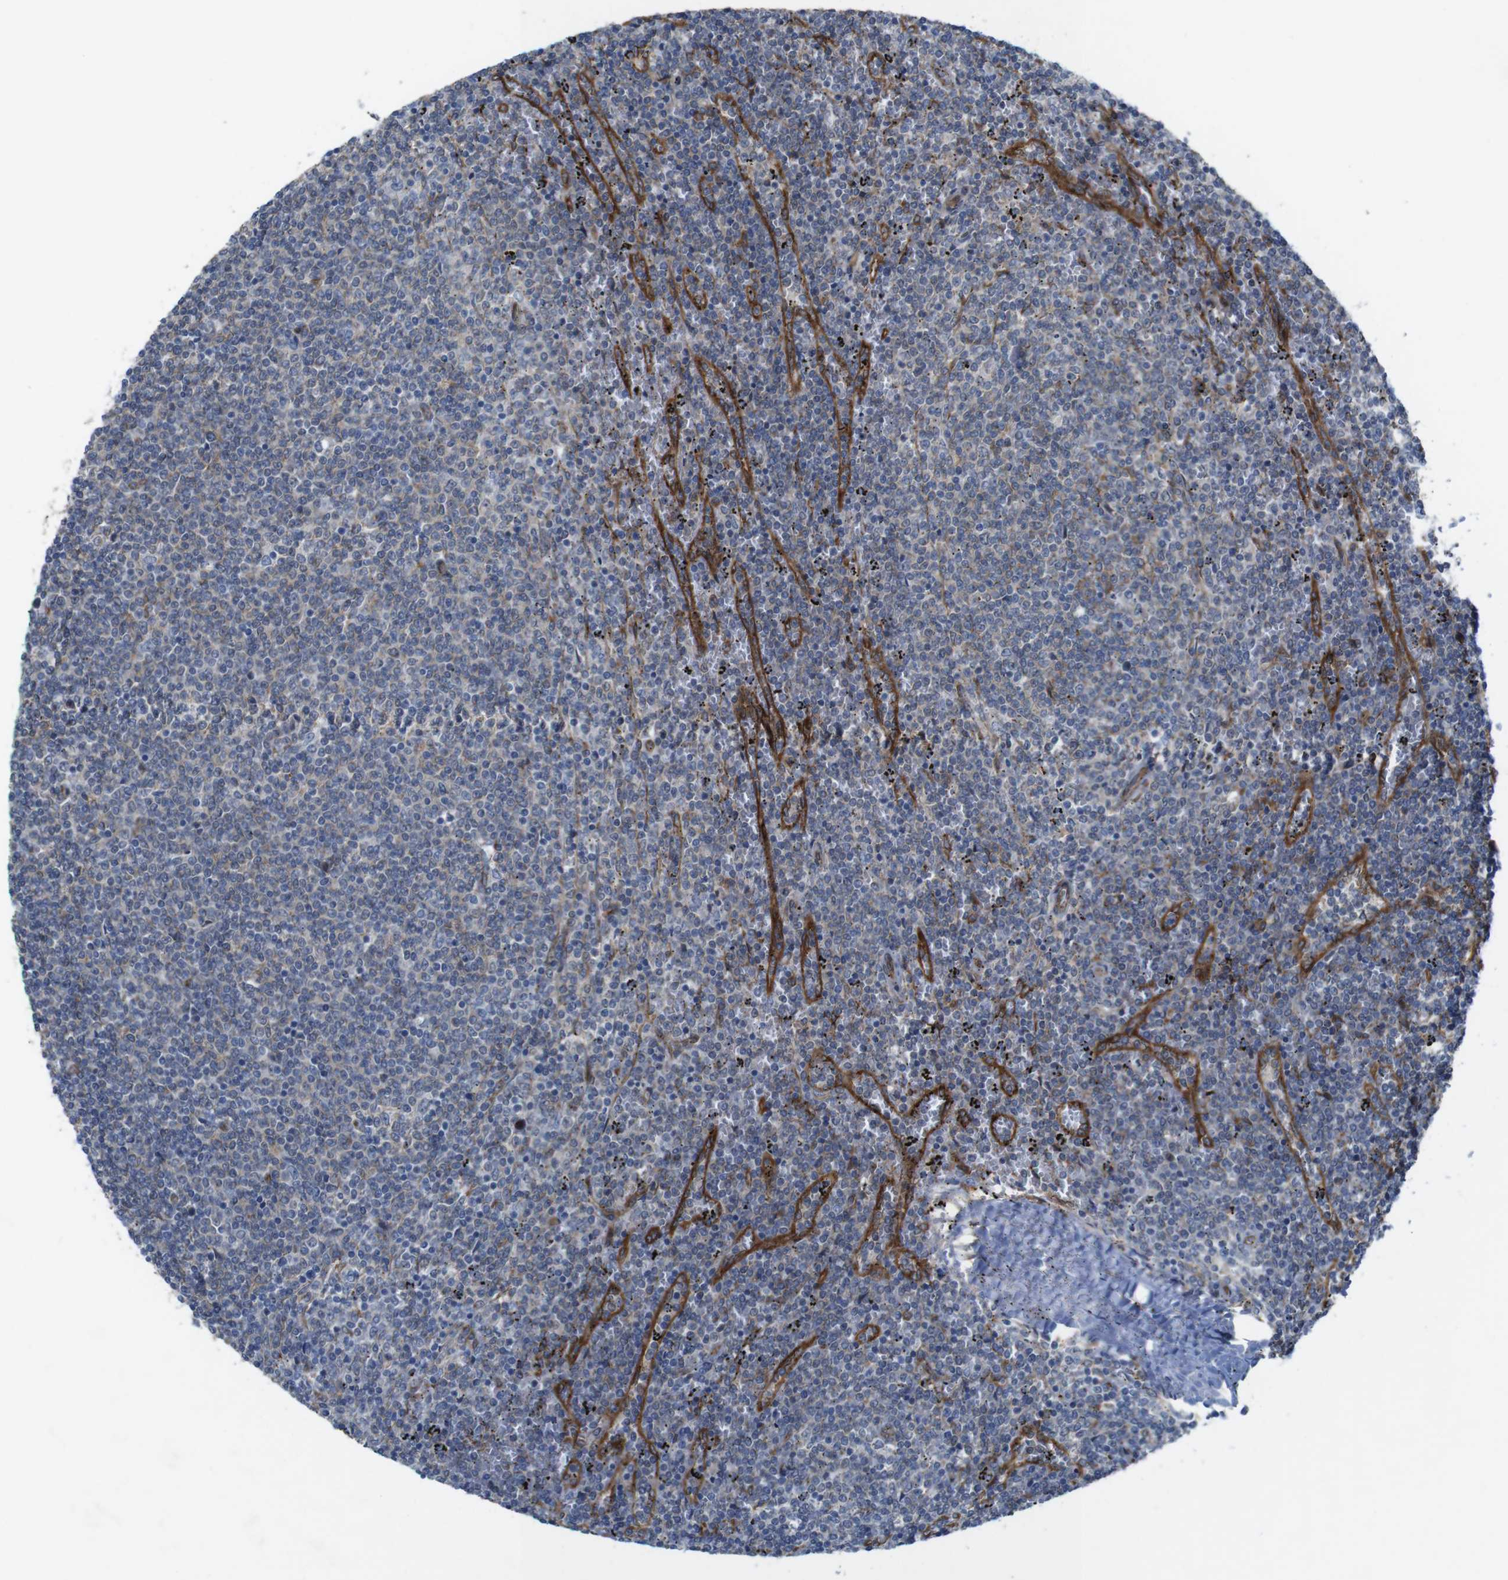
{"staining": {"intensity": "negative", "quantity": "none", "location": "none"}, "tissue": "lymphoma", "cell_type": "Tumor cells", "image_type": "cancer", "snomed": [{"axis": "morphology", "description": "Malignant lymphoma, non-Hodgkin's type, Low grade"}, {"axis": "topography", "description": "Spleen"}], "caption": "This is an immunohistochemistry photomicrograph of low-grade malignant lymphoma, non-Hodgkin's type. There is no positivity in tumor cells.", "gene": "PTGER4", "patient": {"sex": "female", "age": 50}}